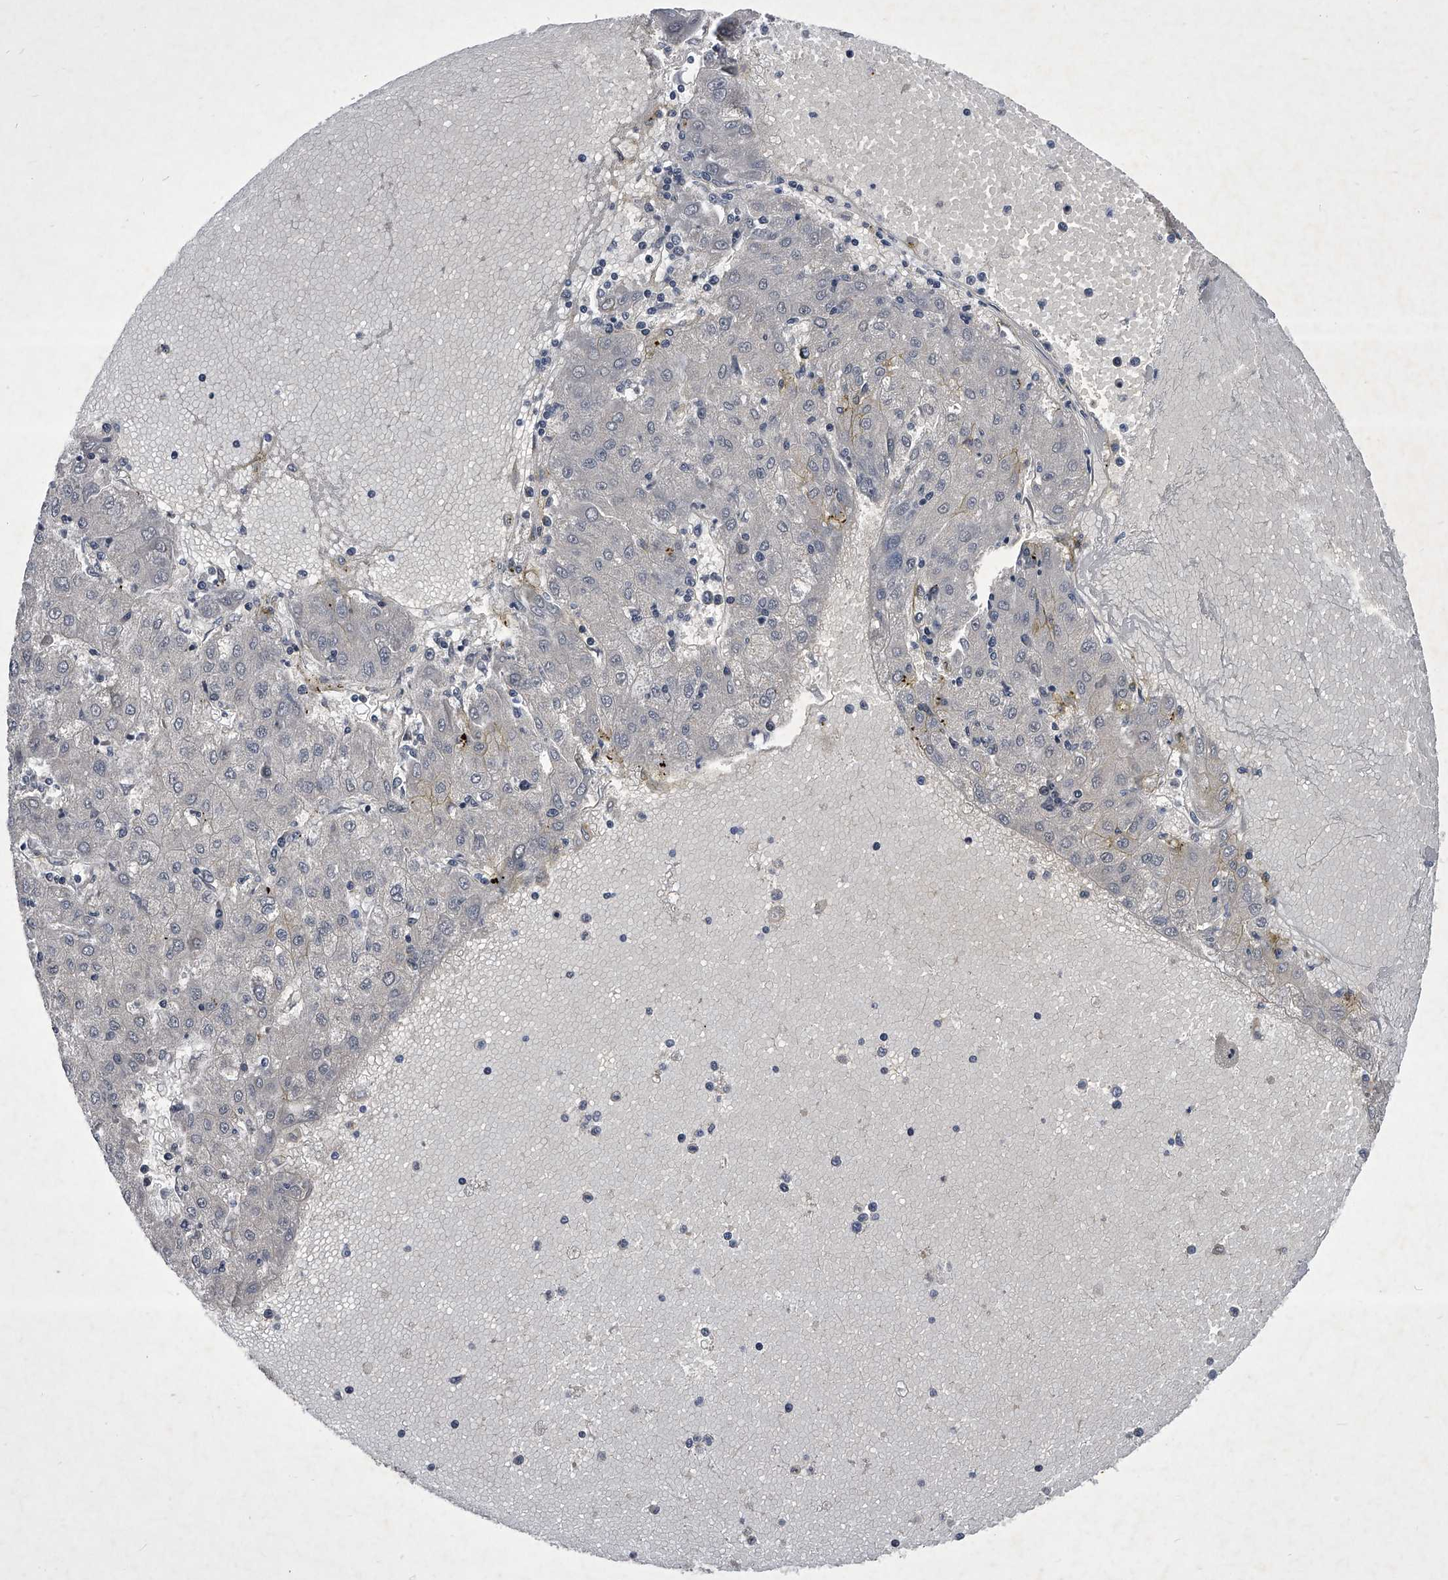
{"staining": {"intensity": "negative", "quantity": "none", "location": "none"}, "tissue": "liver cancer", "cell_type": "Tumor cells", "image_type": "cancer", "snomed": [{"axis": "morphology", "description": "Carcinoma, Hepatocellular, NOS"}, {"axis": "topography", "description": "Liver"}], "caption": "The immunohistochemistry micrograph has no significant expression in tumor cells of liver hepatocellular carcinoma tissue.", "gene": "ZNF76", "patient": {"sex": "male", "age": 72}}